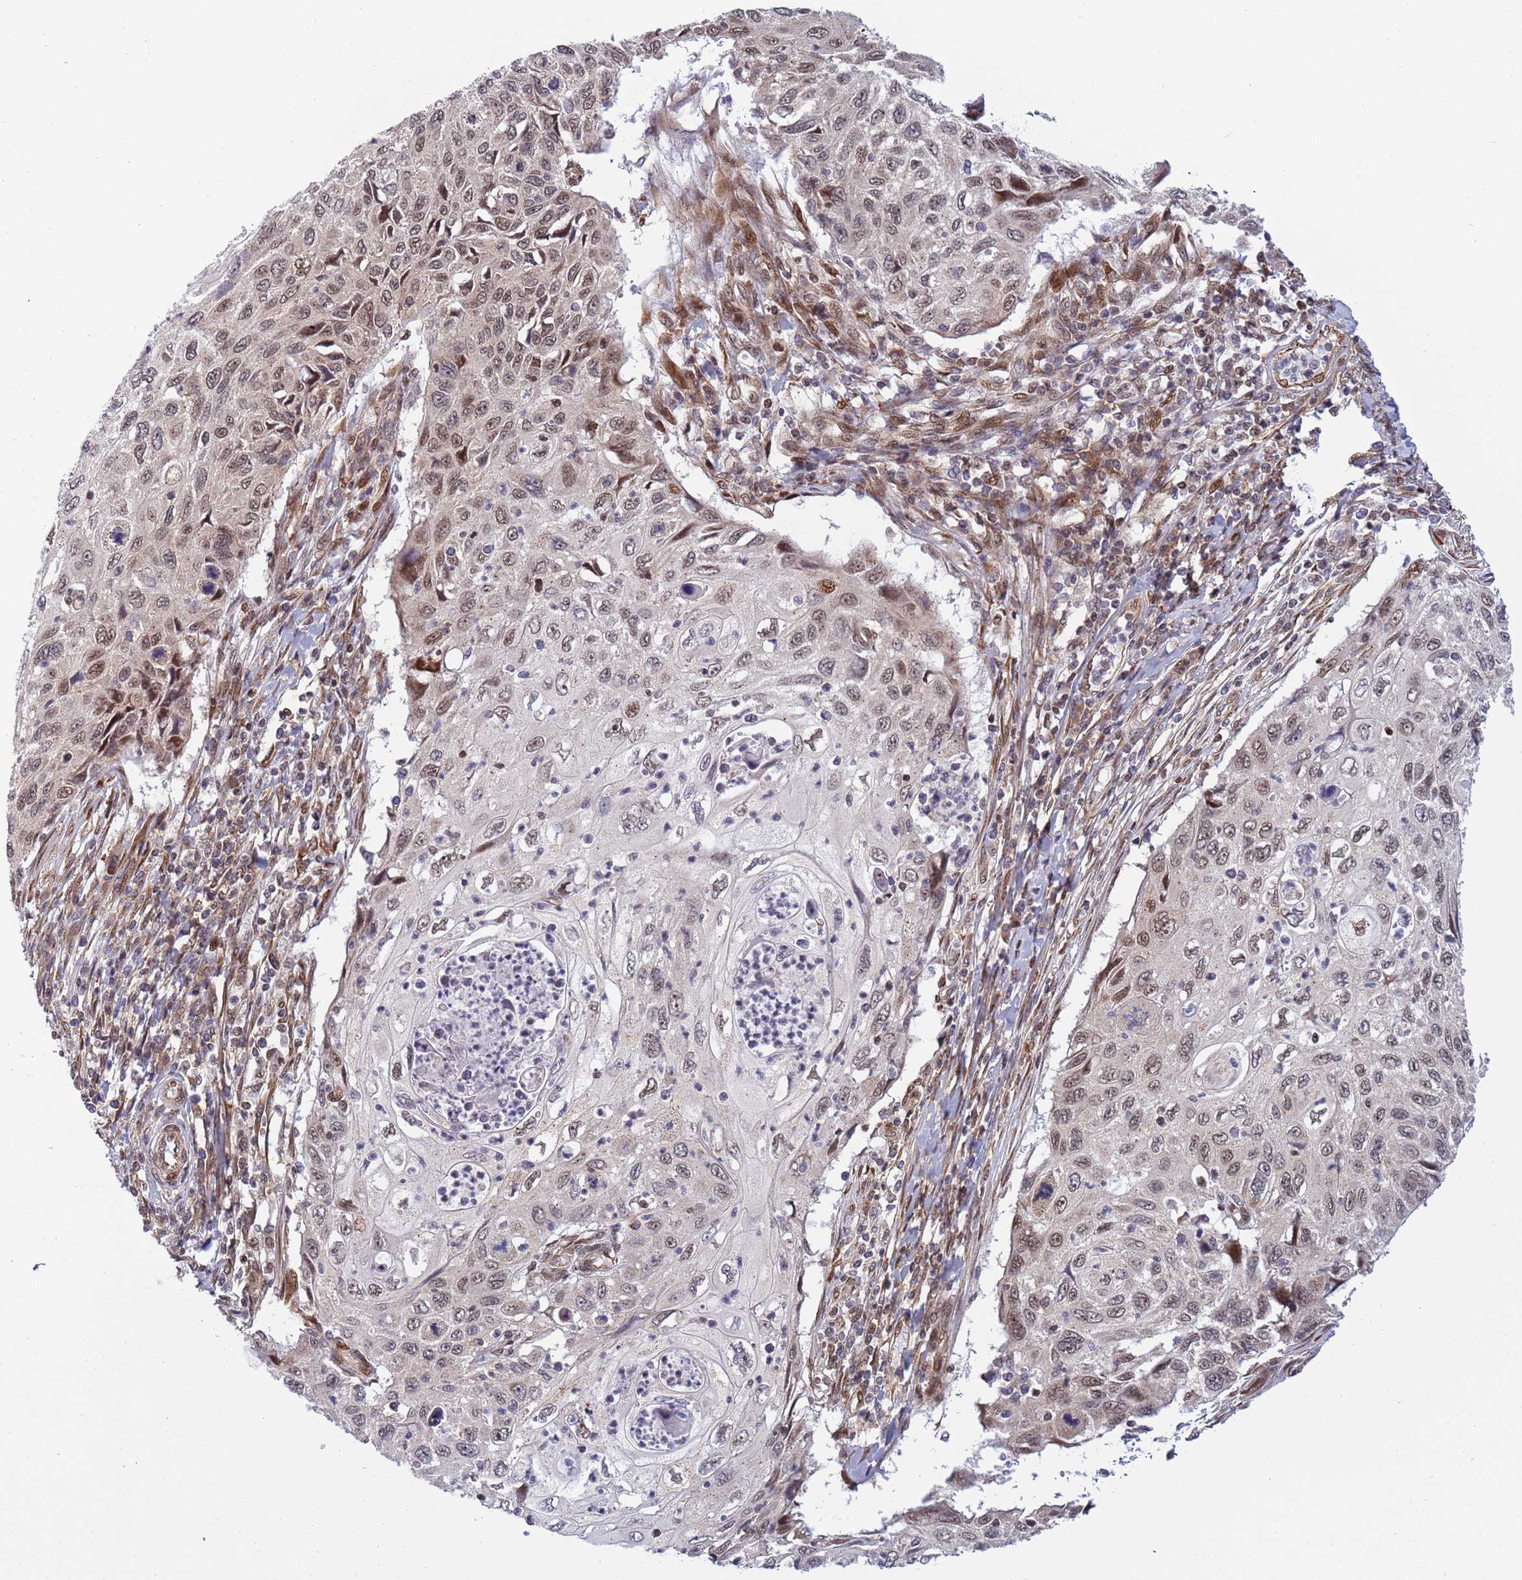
{"staining": {"intensity": "moderate", "quantity": "<25%", "location": "nuclear"}, "tissue": "cervical cancer", "cell_type": "Tumor cells", "image_type": "cancer", "snomed": [{"axis": "morphology", "description": "Squamous cell carcinoma, NOS"}, {"axis": "topography", "description": "Cervix"}], "caption": "Immunohistochemical staining of squamous cell carcinoma (cervical) demonstrates low levels of moderate nuclear expression in approximately <25% of tumor cells. (DAB (3,3'-diaminobenzidine) IHC with brightfield microscopy, high magnification).", "gene": "TBX10", "patient": {"sex": "female", "age": 70}}